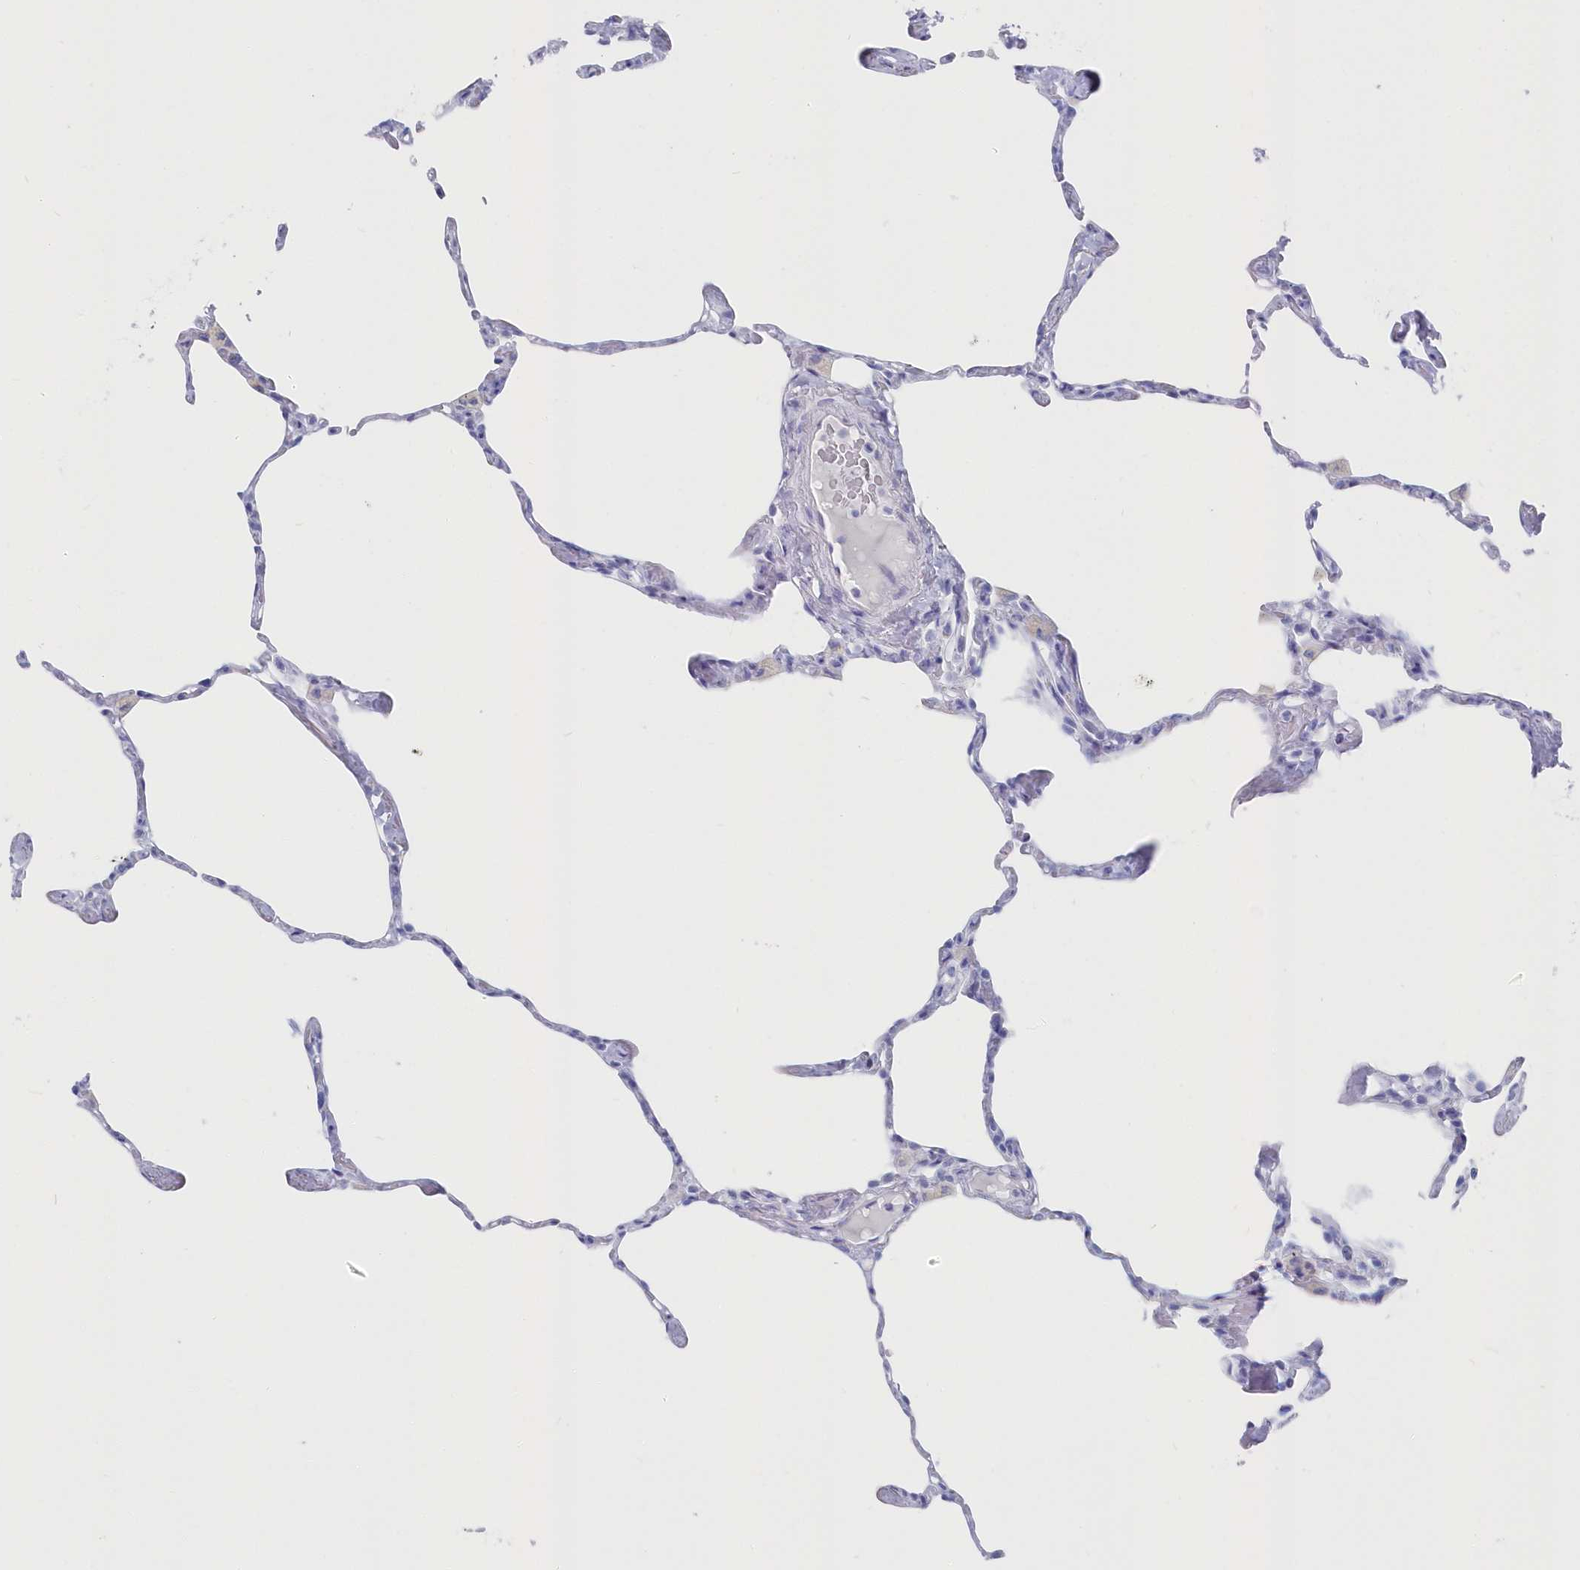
{"staining": {"intensity": "negative", "quantity": "none", "location": "none"}, "tissue": "lung", "cell_type": "Alveolar cells", "image_type": "normal", "snomed": [{"axis": "morphology", "description": "Normal tissue, NOS"}, {"axis": "topography", "description": "Lung"}], "caption": "The immunohistochemistry (IHC) image has no significant positivity in alveolar cells of lung.", "gene": "CSNK1G2", "patient": {"sex": "male", "age": 65}}